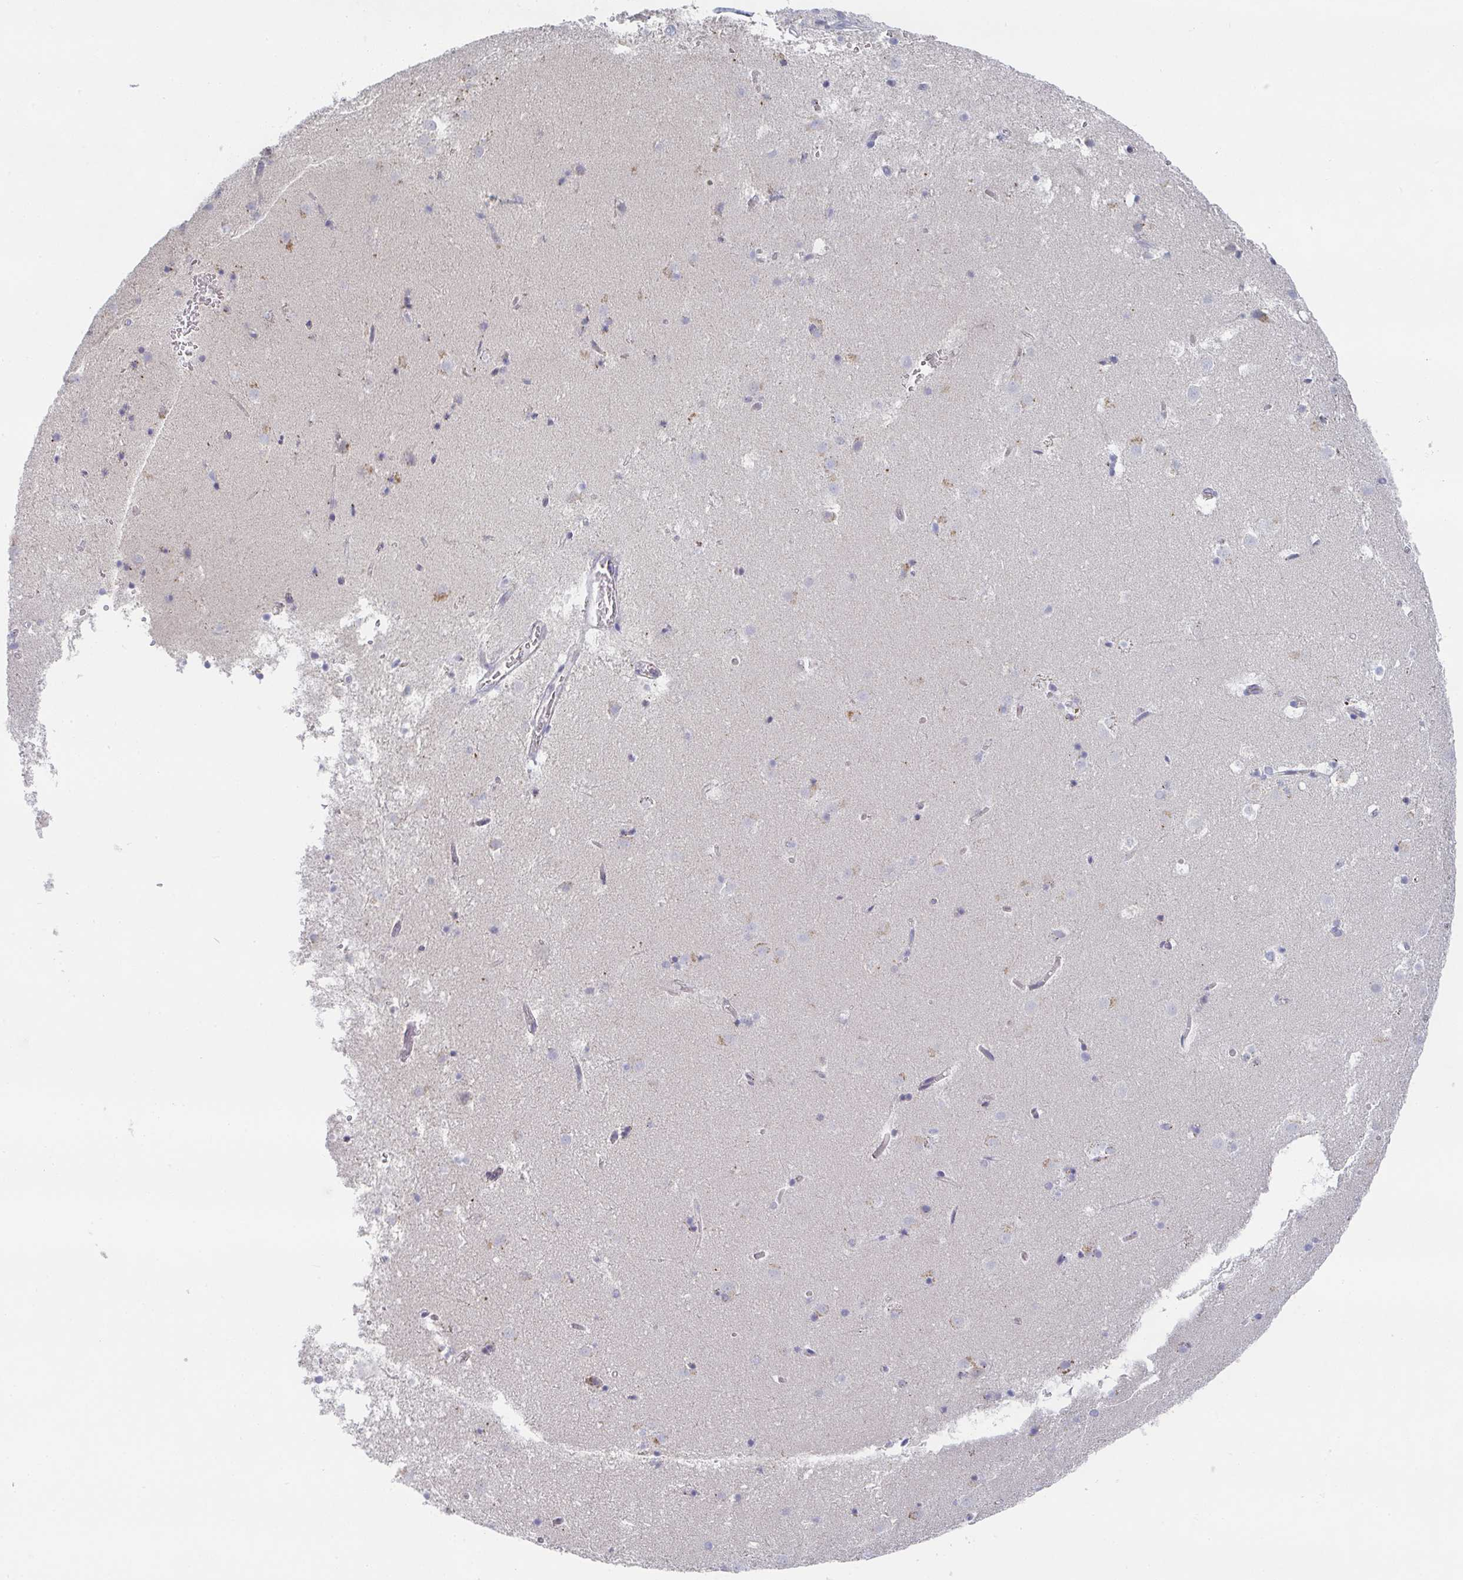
{"staining": {"intensity": "negative", "quantity": "none", "location": "none"}, "tissue": "caudate", "cell_type": "Glial cells", "image_type": "normal", "snomed": [{"axis": "morphology", "description": "Normal tissue, NOS"}, {"axis": "topography", "description": "Lateral ventricle wall"}], "caption": "Image shows no significant protein staining in glial cells of benign caudate. The staining was performed using DAB to visualize the protein expression in brown, while the nuclei were stained in blue with hematoxylin (Magnification: 20x).", "gene": "CHMP5", "patient": {"sex": "male", "age": 37}}